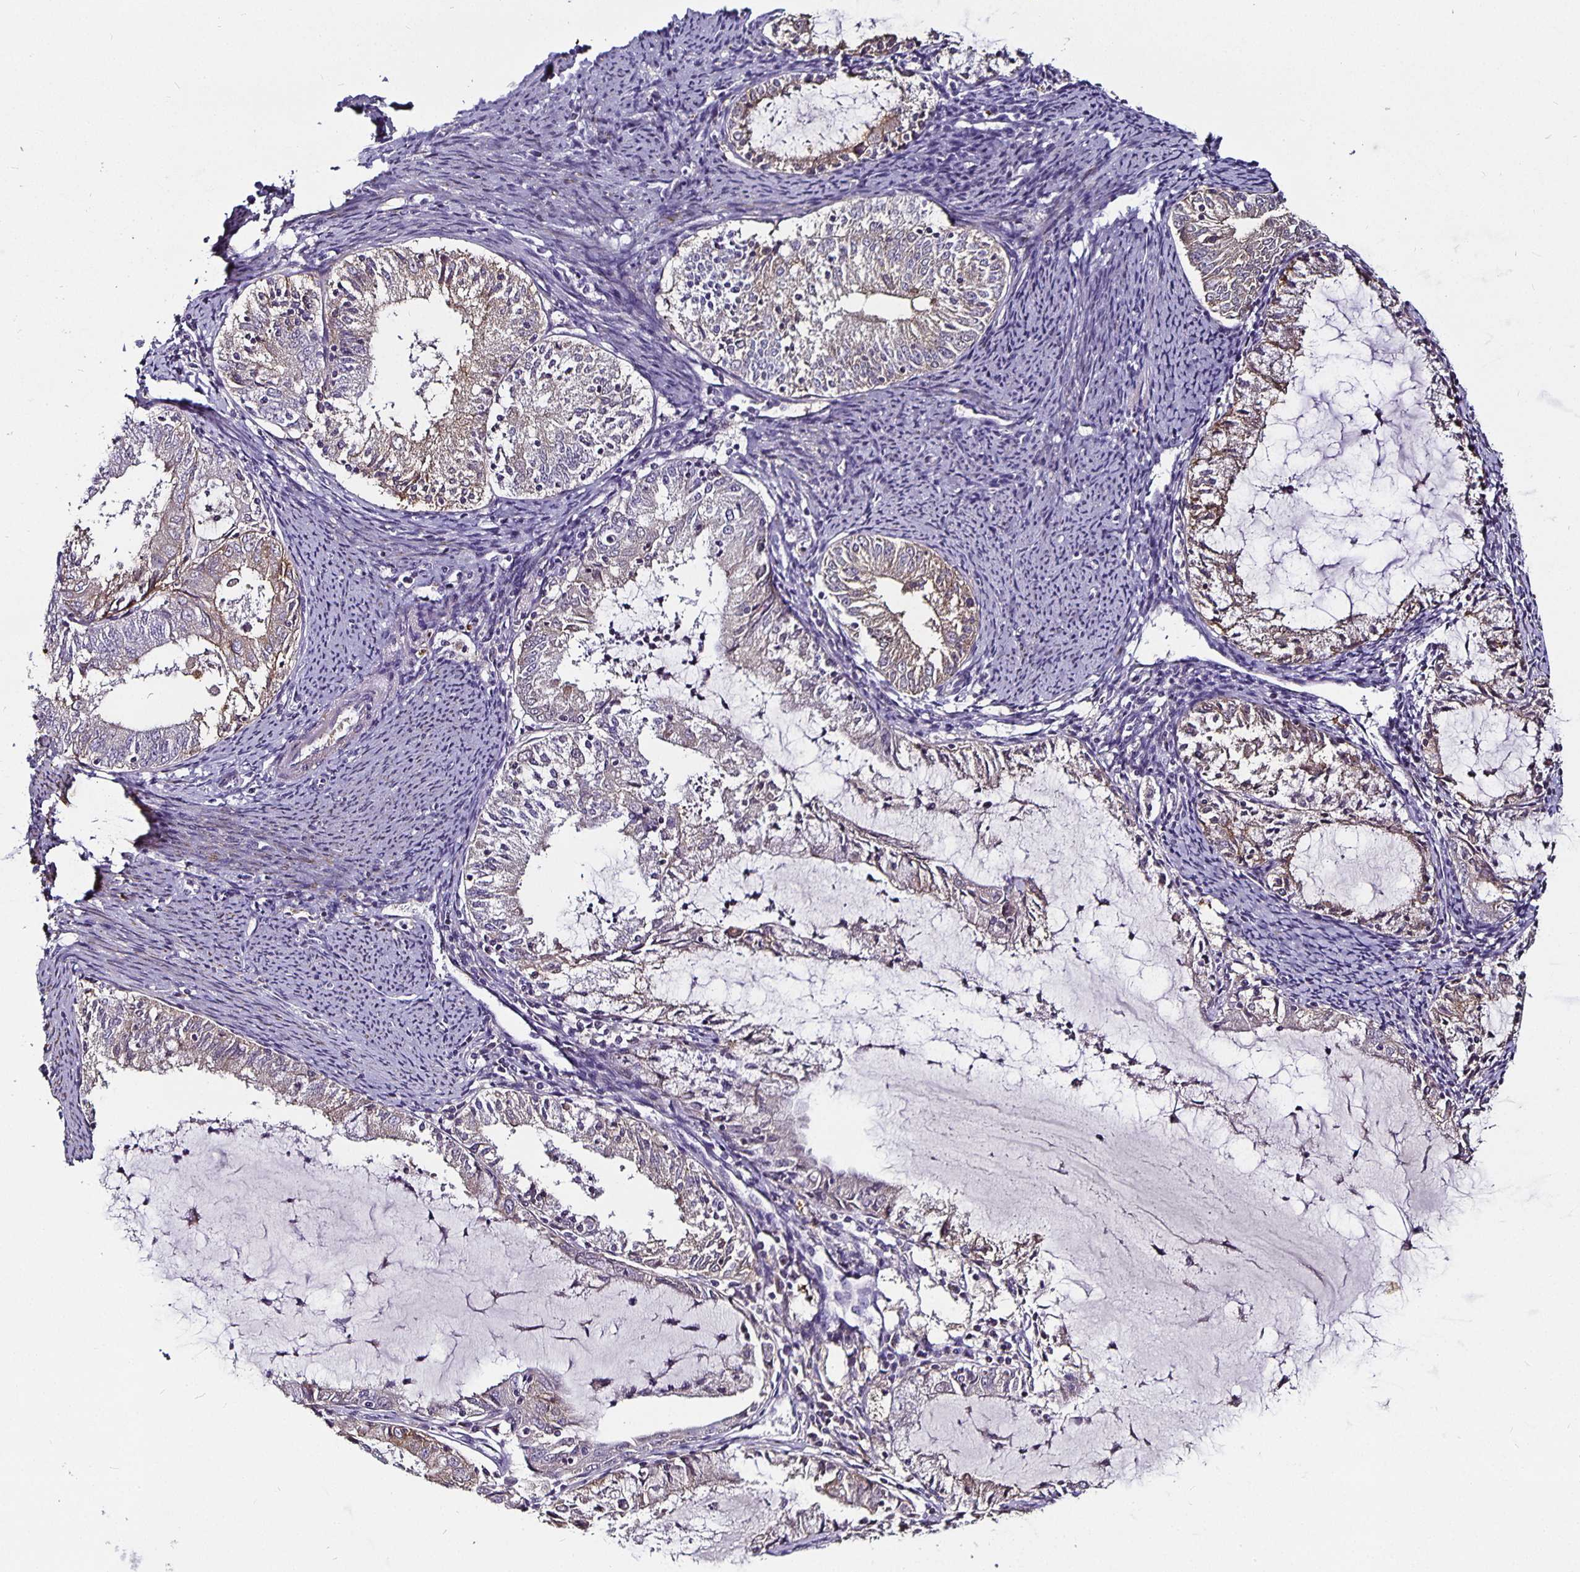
{"staining": {"intensity": "weak", "quantity": "25%-75%", "location": "cytoplasmic/membranous"}, "tissue": "endometrial cancer", "cell_type": "Tumor cells", "image_type": "cancer", "snomed": [{"axis": "morphology", "description": "Adenocarcinoma, NOS"}, {"axis": "topography", "description": "Endometrium"}], "caption": "There is low levels of weak cytoplasmic/membranous expression in tumor cells of adenocarcinoma (endometrial), as demonstrated by immunohistochemical staining (brown color).", "gene": "CA12", "patient": {"sex": "female", "age": 57}}